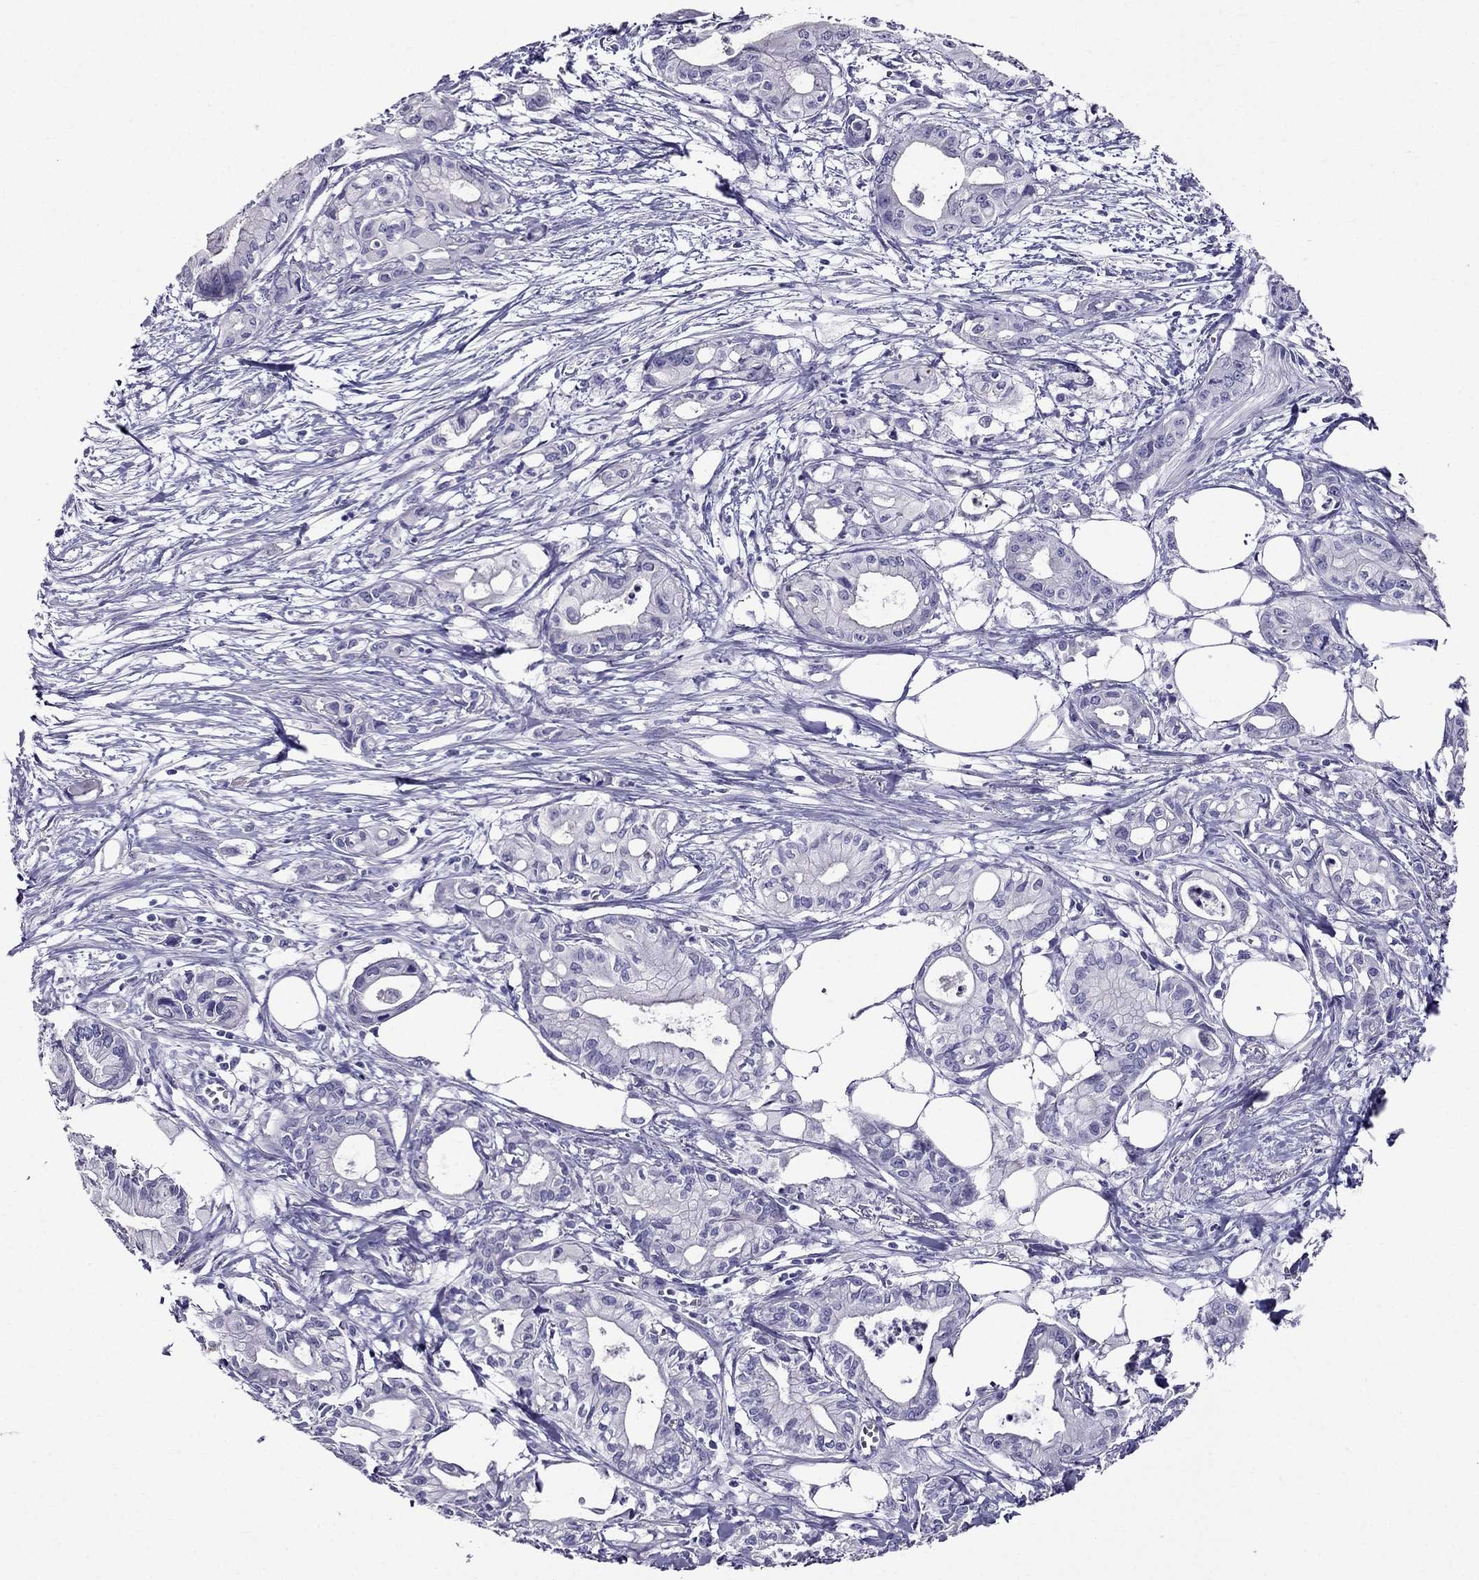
{"staining": {"intensity": "negative", "quantity": "none", "location": "none"}, "tissue": "pancreatic cancer", "cell_type": "Tumor cells", "image_type": "cancer", "snomed": [{"axis": "morphology", "description": "Adenocarcinoma, NOS"}, {"axis": "topography", "description": "Pancreas"}], "caption": "High magnification brightfield microscopy of pancreatic adenocarcinoma stained with DAB (brown) and counterstained with hematoxylin (blue): tumor cells show no significant expression.", "gene": "ZNF541", "patient": {"sex": "male", "age": 71}}